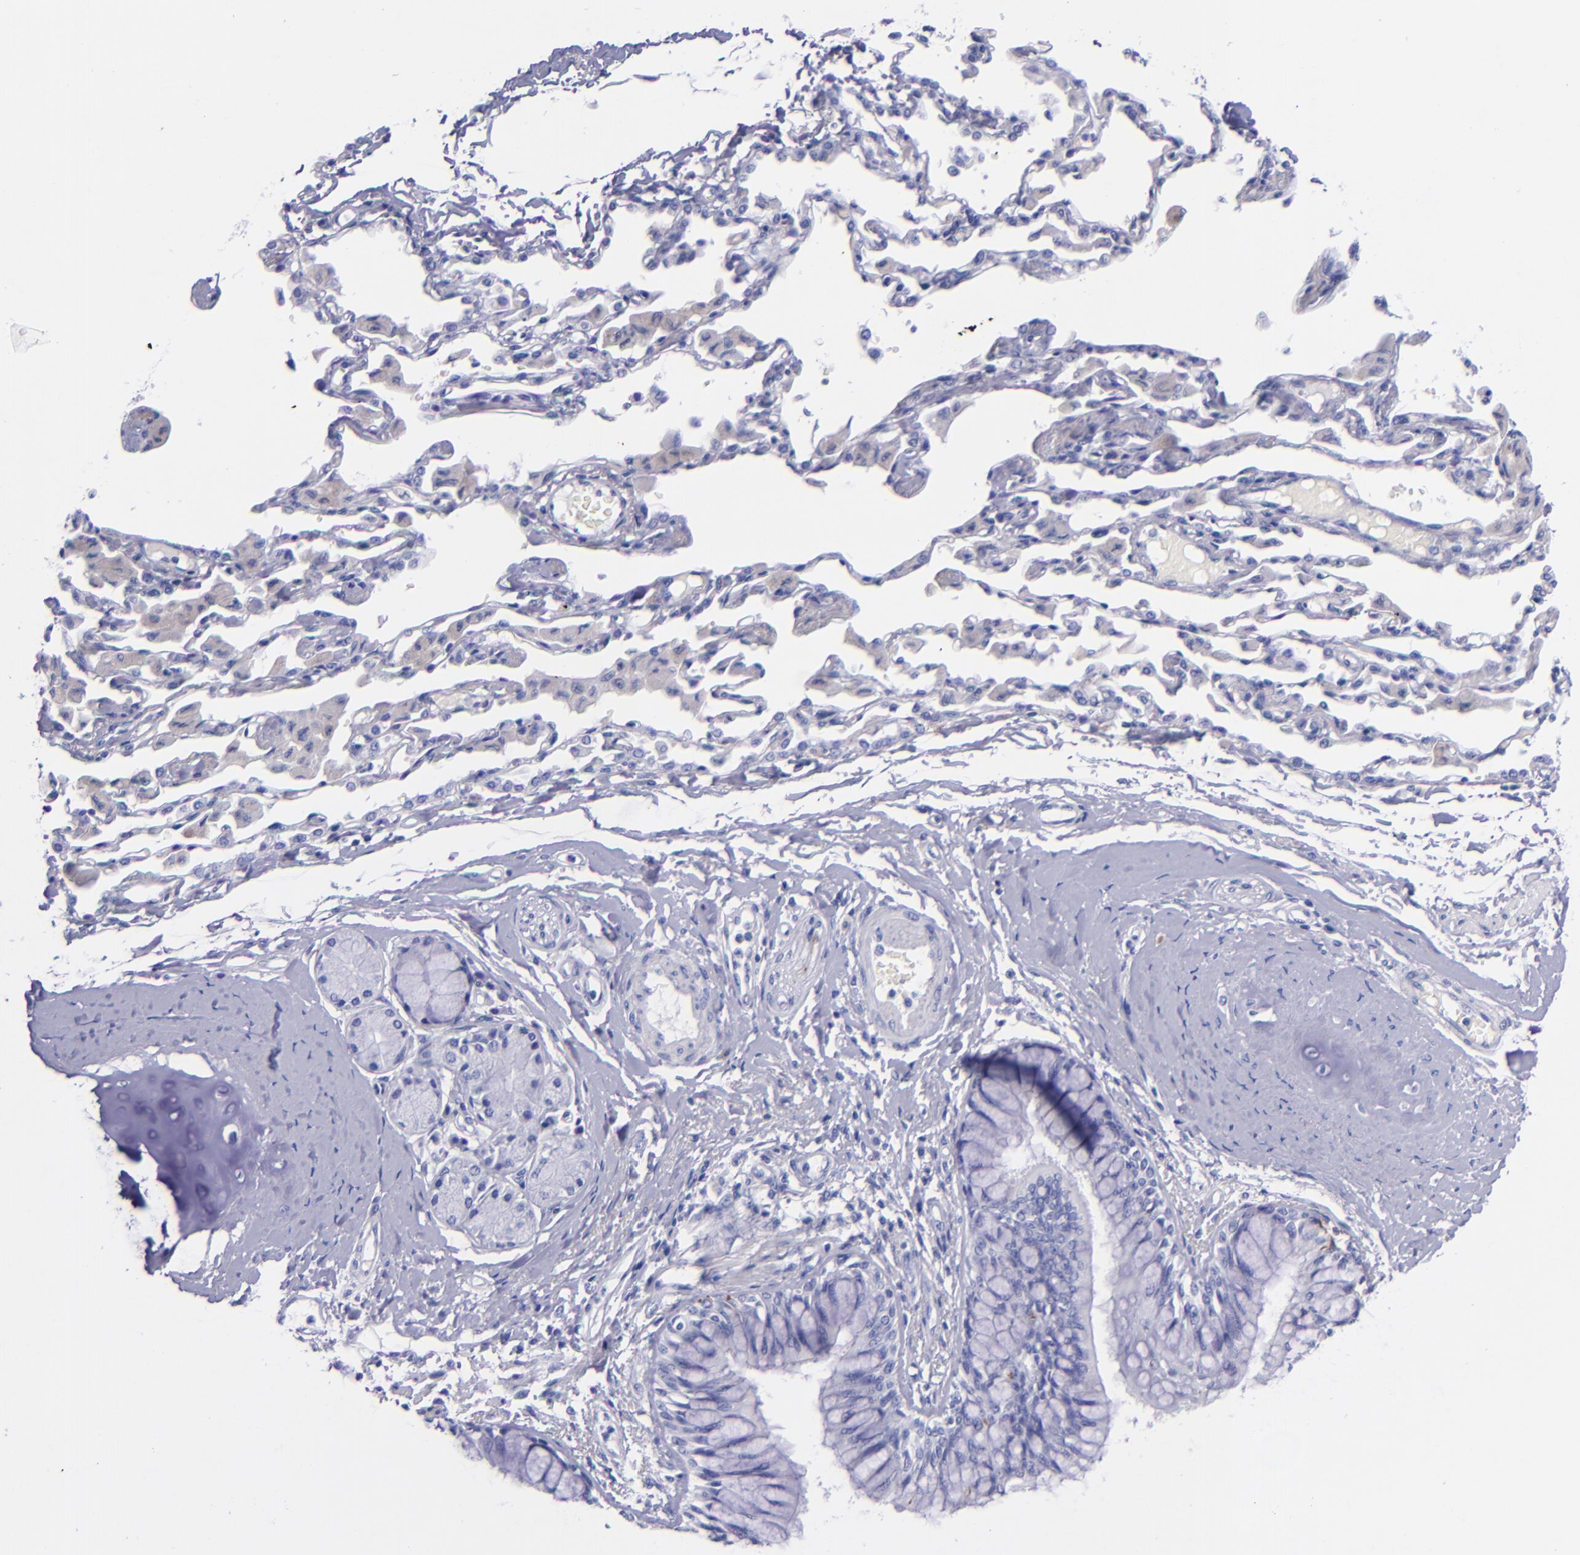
{"staining": {"intensity": "negative", "quantity": "none", "location": "none"}, "tissue": "bronchus", "cell_type": "Respiratory epithelial cells", "image_type": "normal", "snomed": [{"axis": "morphology", "description": "Normal tissue, NOS"}, {"axis": "topography", "description": "Cartilage tissue"}, {"axis": "topography", "description": "Bronchus"}, {"axis": "topography", "description": "Lung"}, {"axis": "topography", "description": "Peripheral nerve tissue"}], "caption": "Immunohistochemical staining of normal human bronchus reveals no significant expression in respiratory epithelial cells.", "gene": "SV2A", "patient": {"sex": "female", "age": 49}}